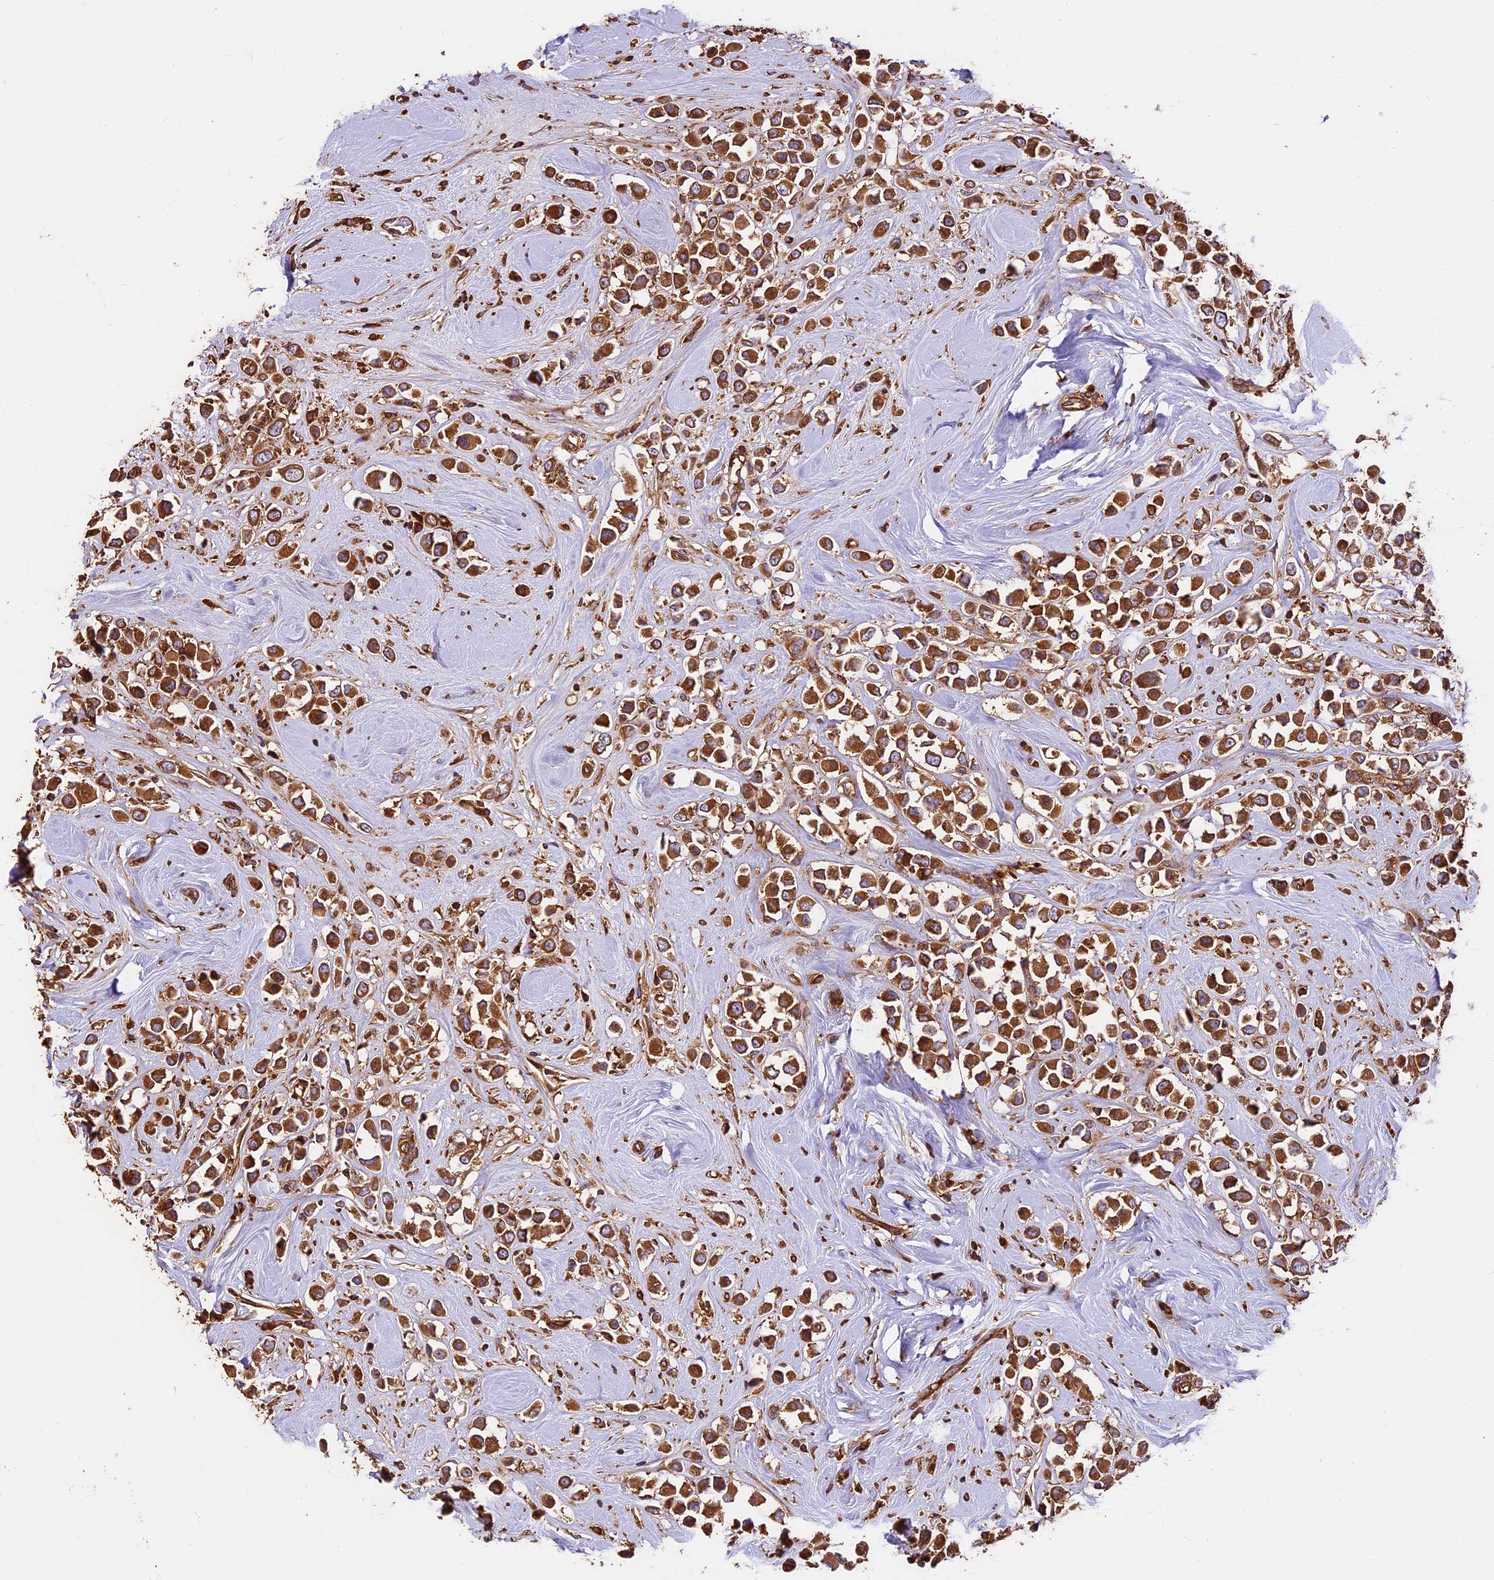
{"staining": {"intensity": "strong", "quantity": ">75%", "location": "cytoplasmic/membranous"}, "tissue": "breast cancer", "cell_type": "Tumor cells", "image_type": "cancer", "snomed": [{"axis": "morphology", "description": "Duct carcinoma"}, {"axis": "topography", "description": "Breast"}], "caption": "Immunohistochemistry (DAB (3,3'-diaminobenzidine)) staining of human breast cancer shows strong cytoplasmic/membranous protein expression in approximately >75% of tumor cells.", "gene": "KARS1", "patient": {"sex": "female", "age": 61}}